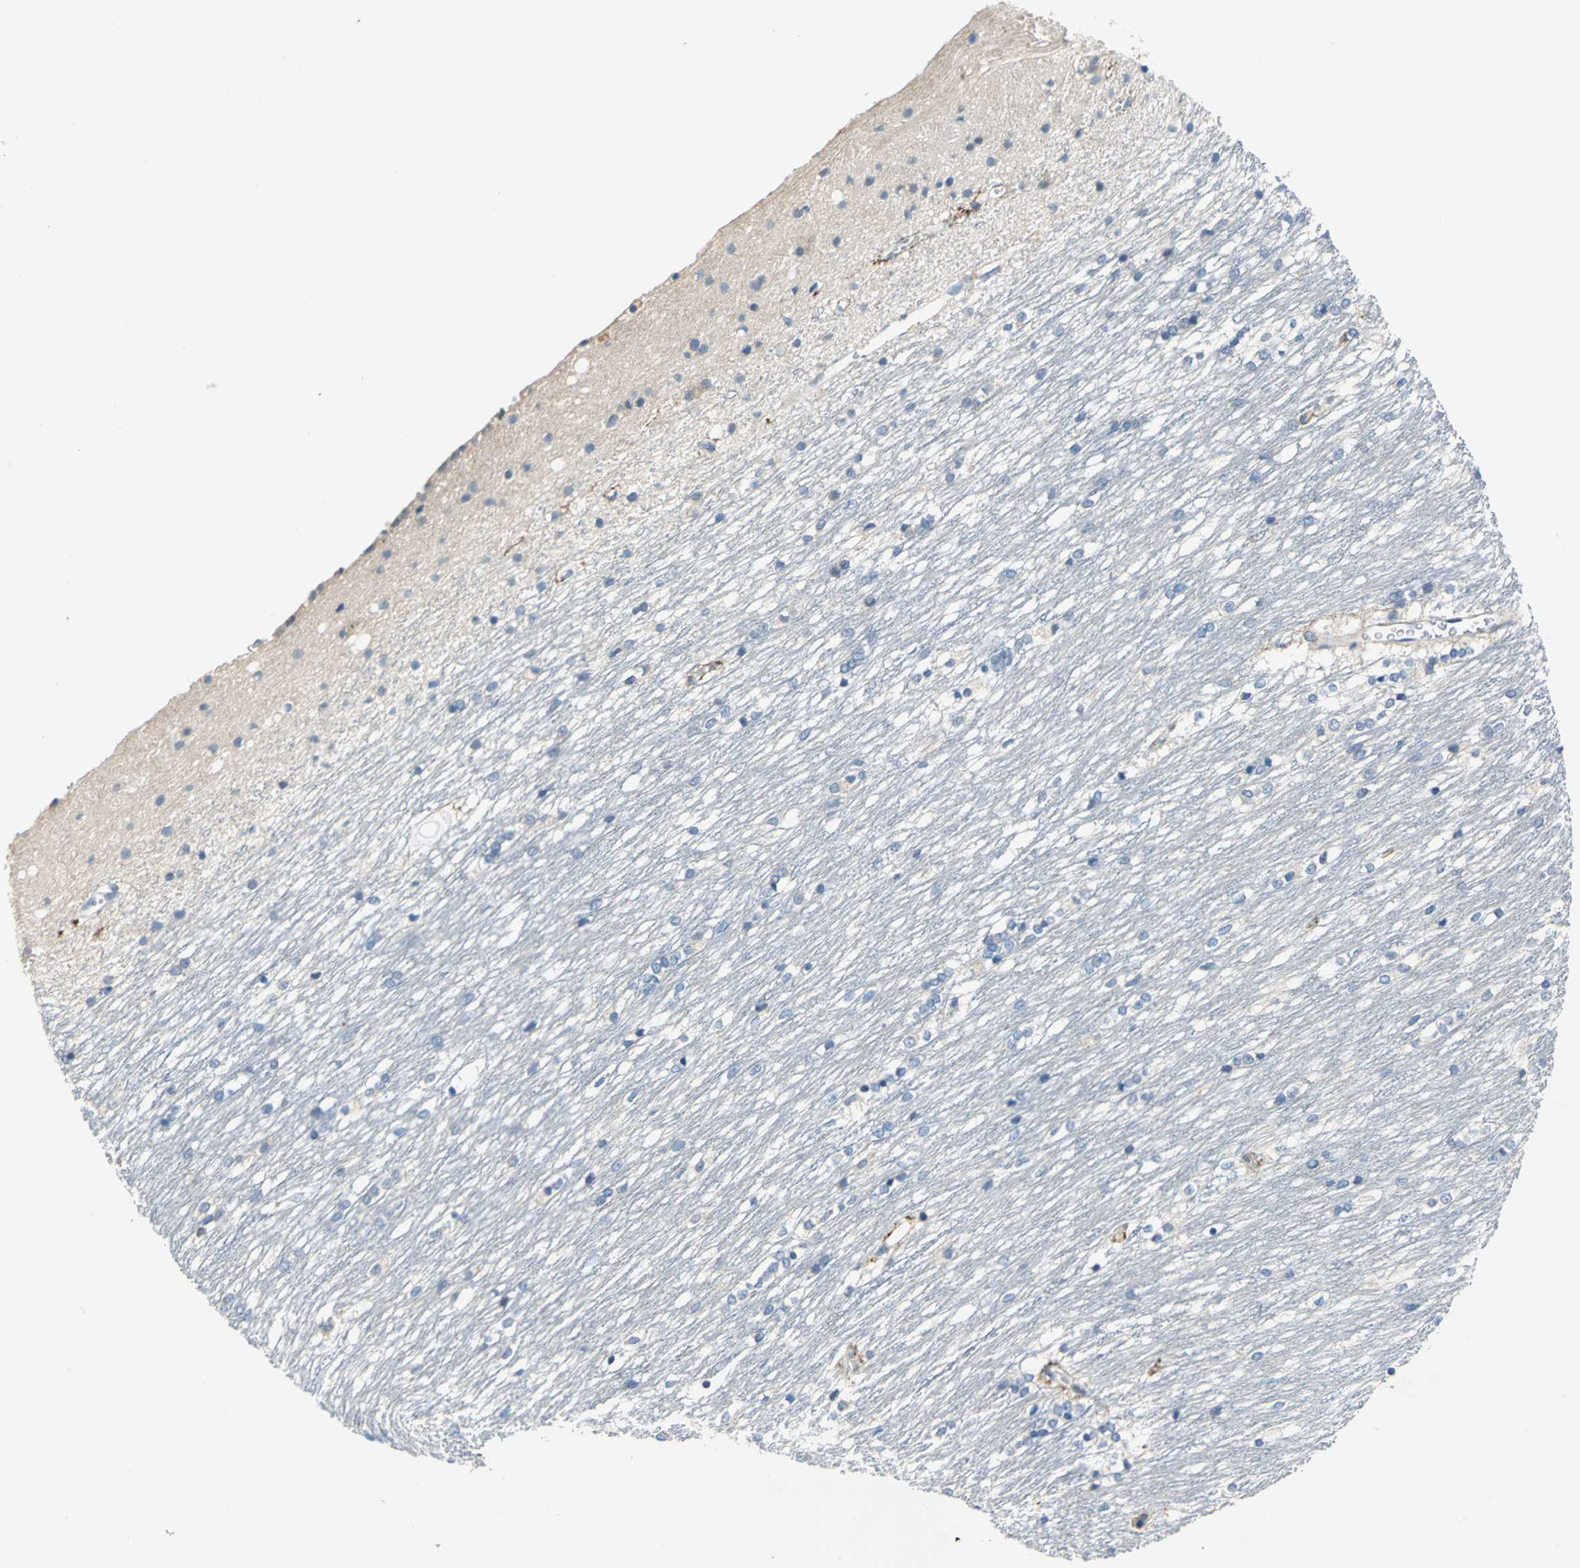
{"staining": {"intensity": "negative", "quantity": "none", "location": "none"}, "tissue": "caudate", "cell_type": "Glial cells", "image_type": "normal", "snomed": [{"axis": "morphology", "description": "Normal tissue, NOS"}, {"axis": "topography", "description": "Lateral ventricle wall"}], "caption": "Micrograph shows no significant protein positivity in glial cells of unremarkable caudate.", "gene": "RASD2", "patient": {"sex": "female", "age": 19}}